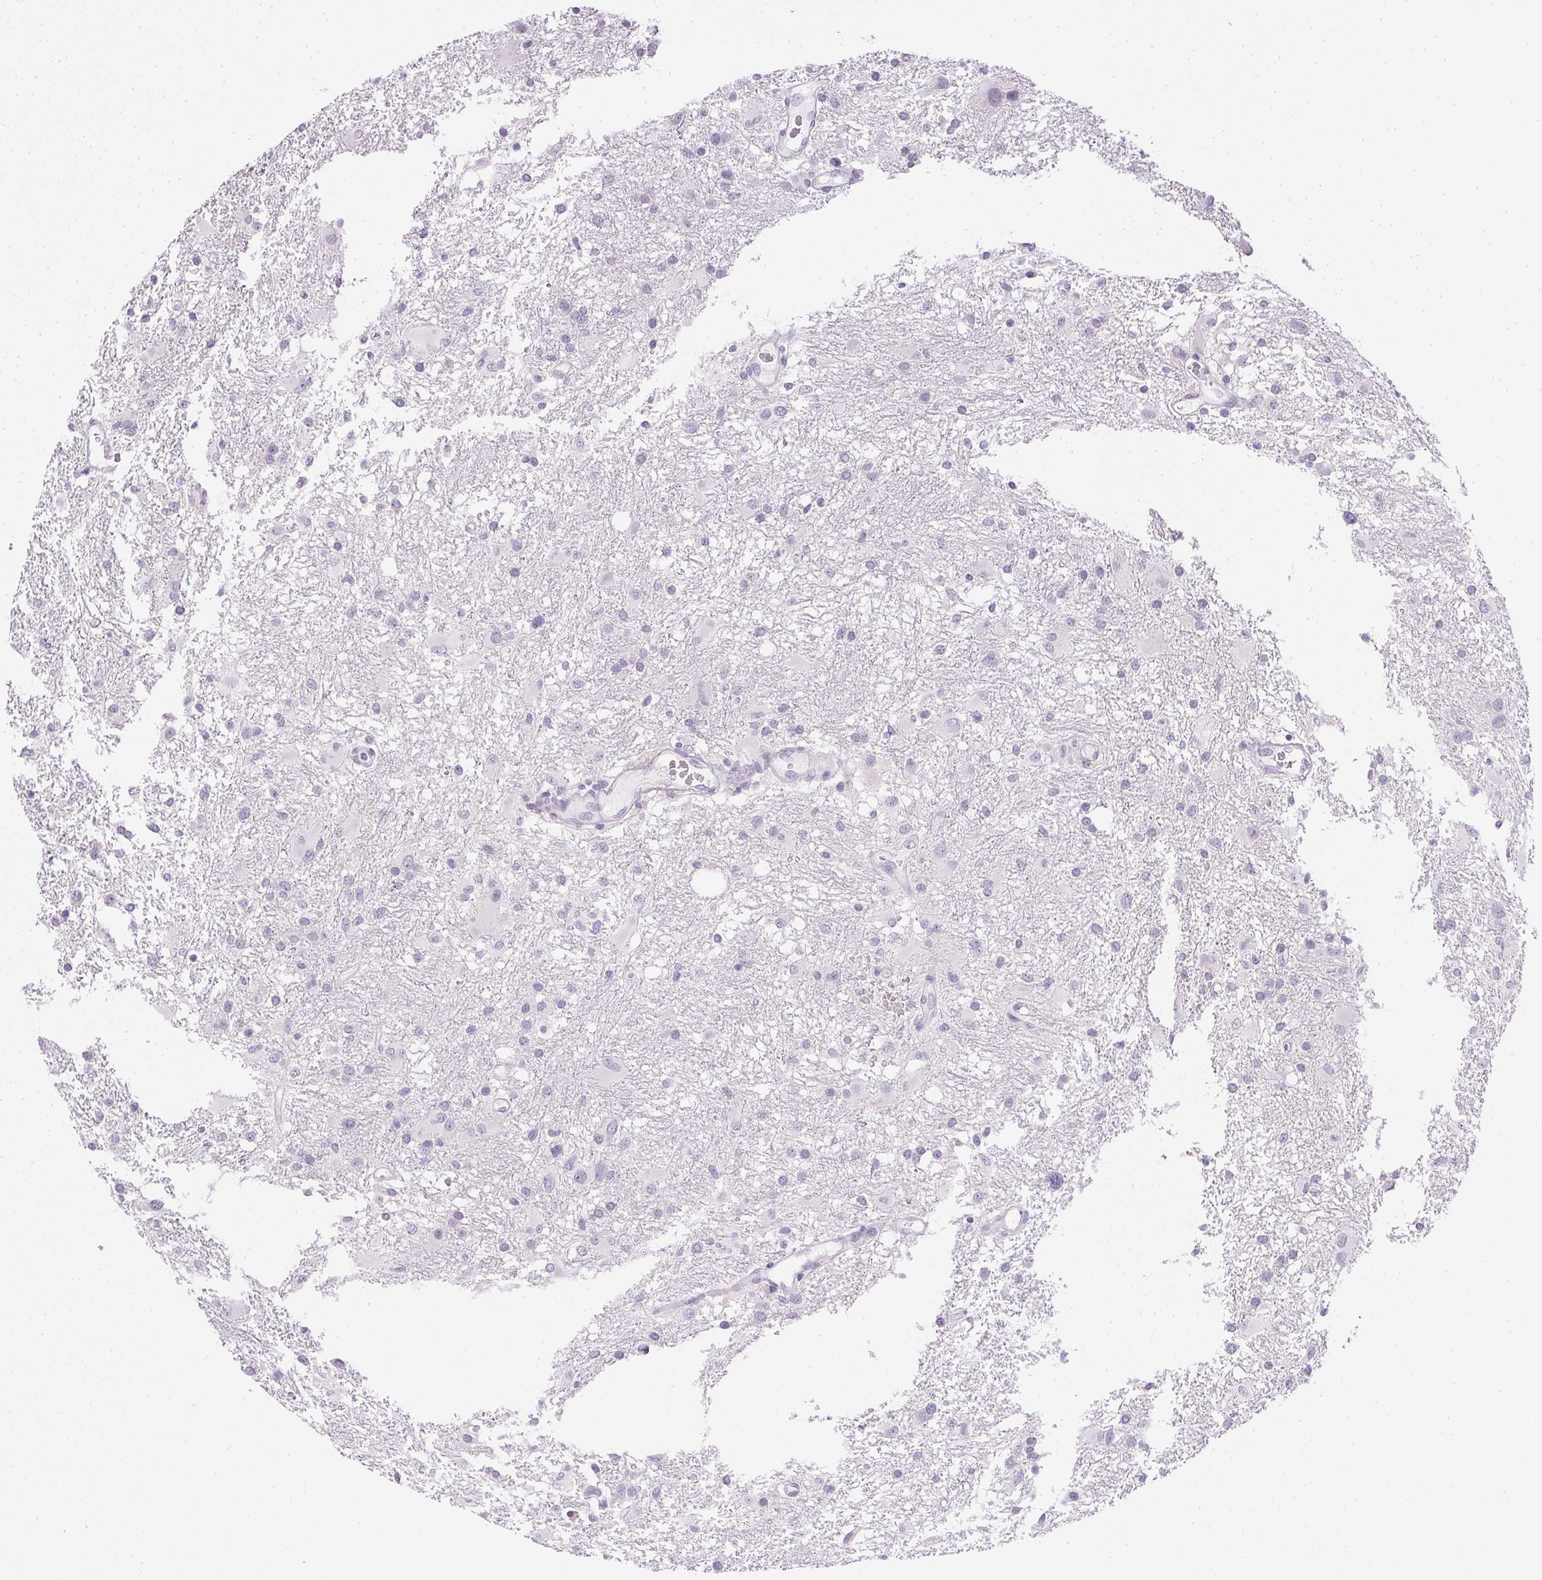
{"staining": {"intensity": "negative", "quantity": "none", "location": "none"}, "tissue": "glioma", "cell_type": "Tumor cells", "image_type": "cancer", "snomed": [{"axis": "morphology", "description": "Glioma, malignant, High grade"}, {"axis": "topography", "description": "Brain"}], "caption": "Malignant glioma (high-grade) was stained to show a protein in brown. There is no significant expression in tumor cells.", "gene": "PPY", "patient": {"sex": "male", "age": 53}}